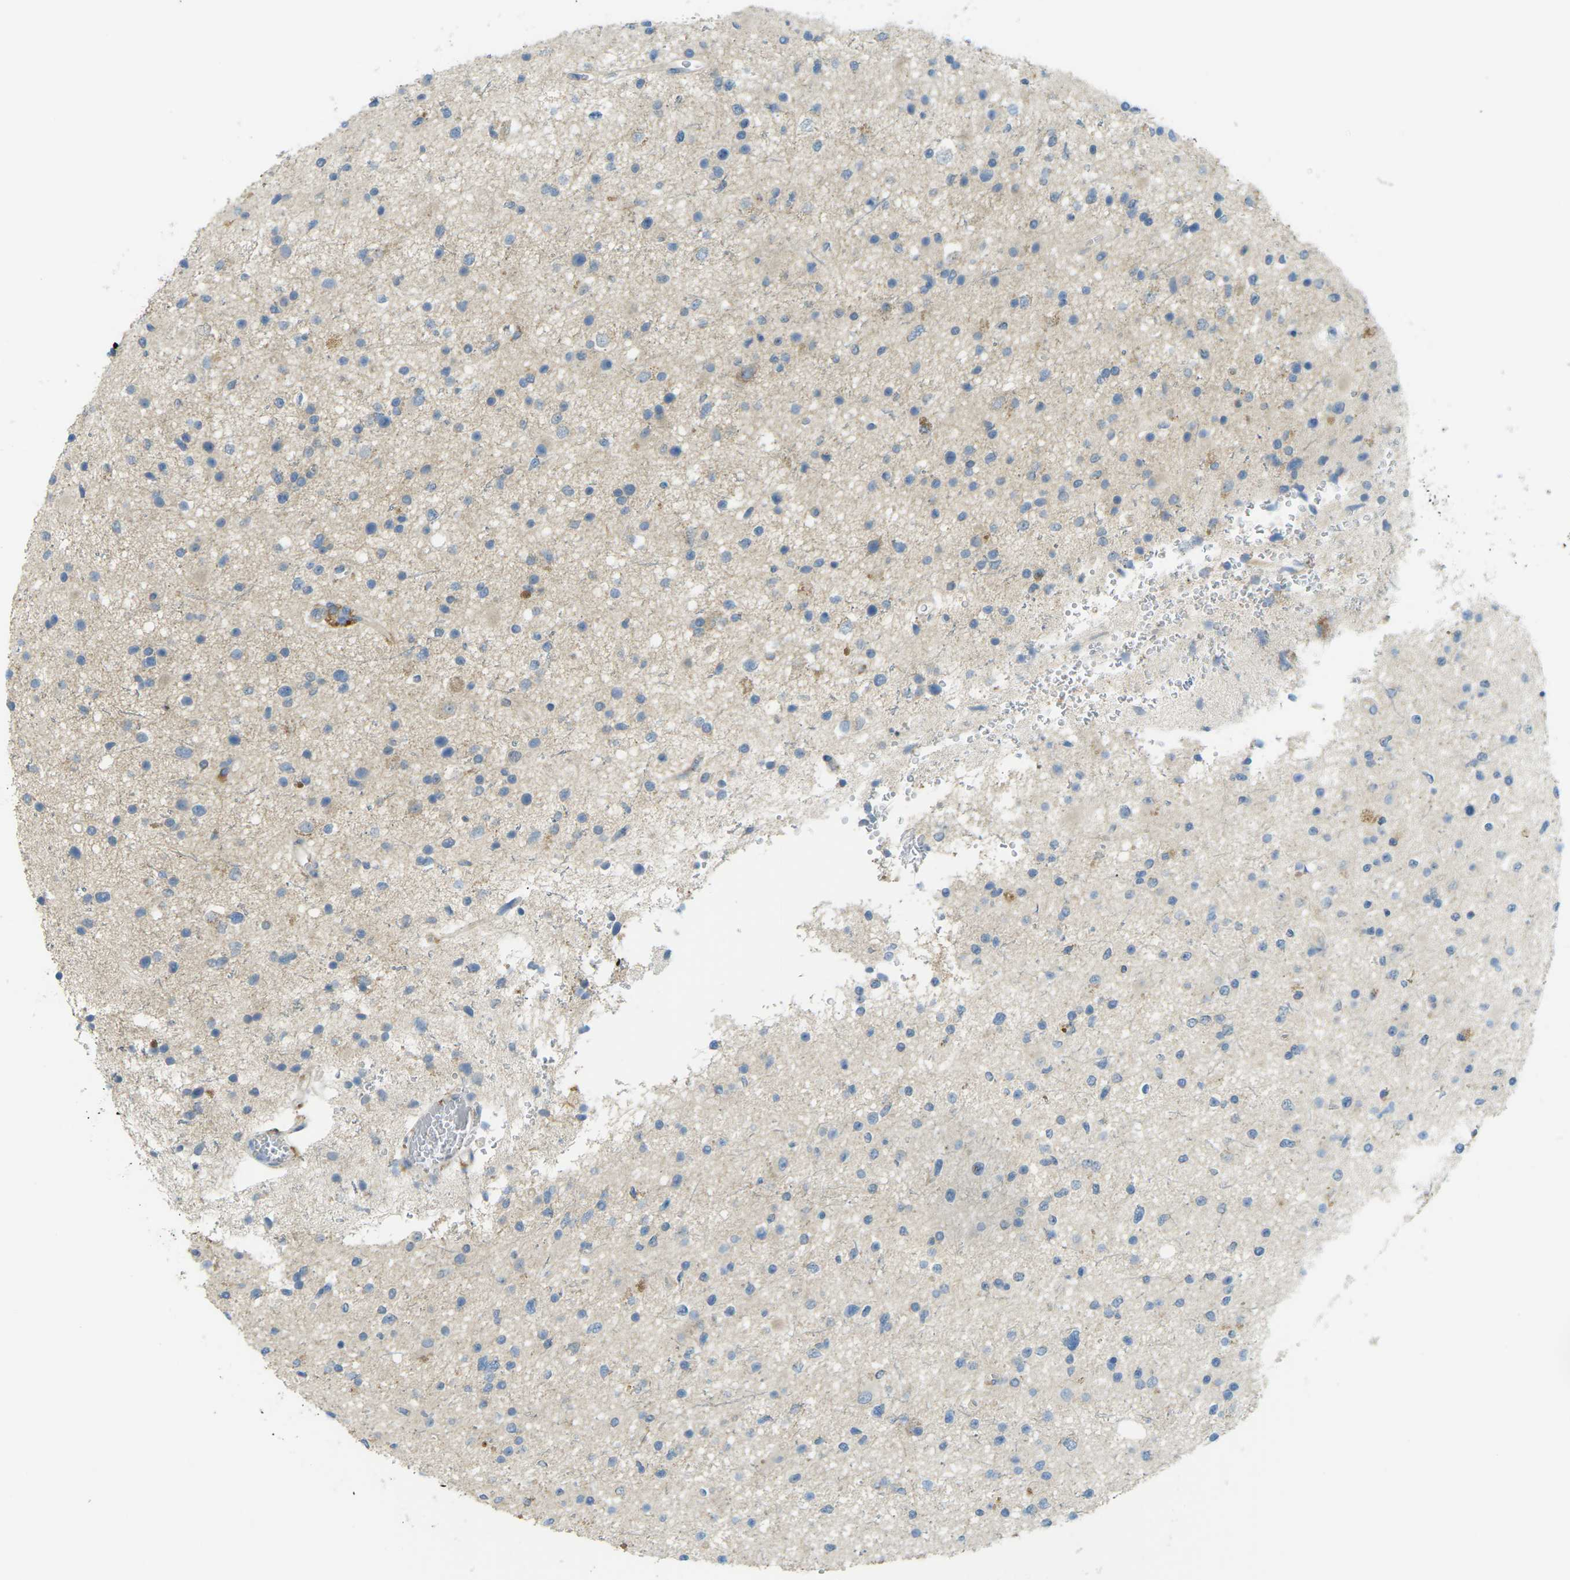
{"staining": {"intensity": "negative", "quantity": "none", "location": "none"}, "tissue": "glioma", "cell_type": "Tumor cells", "image_type": "cancer", "snomed": [{"axis": "morphology", "description": "Glioma, malignant, High grade"}, {"axis": "topography", "description": "Brain"}], "caption": "A histopathology image of malignant high-grade glioma stained for a protein displays no brown staining in tumor cells.", "gene": "MYLK4", "patient": {"sex": "male", "age": 33}}